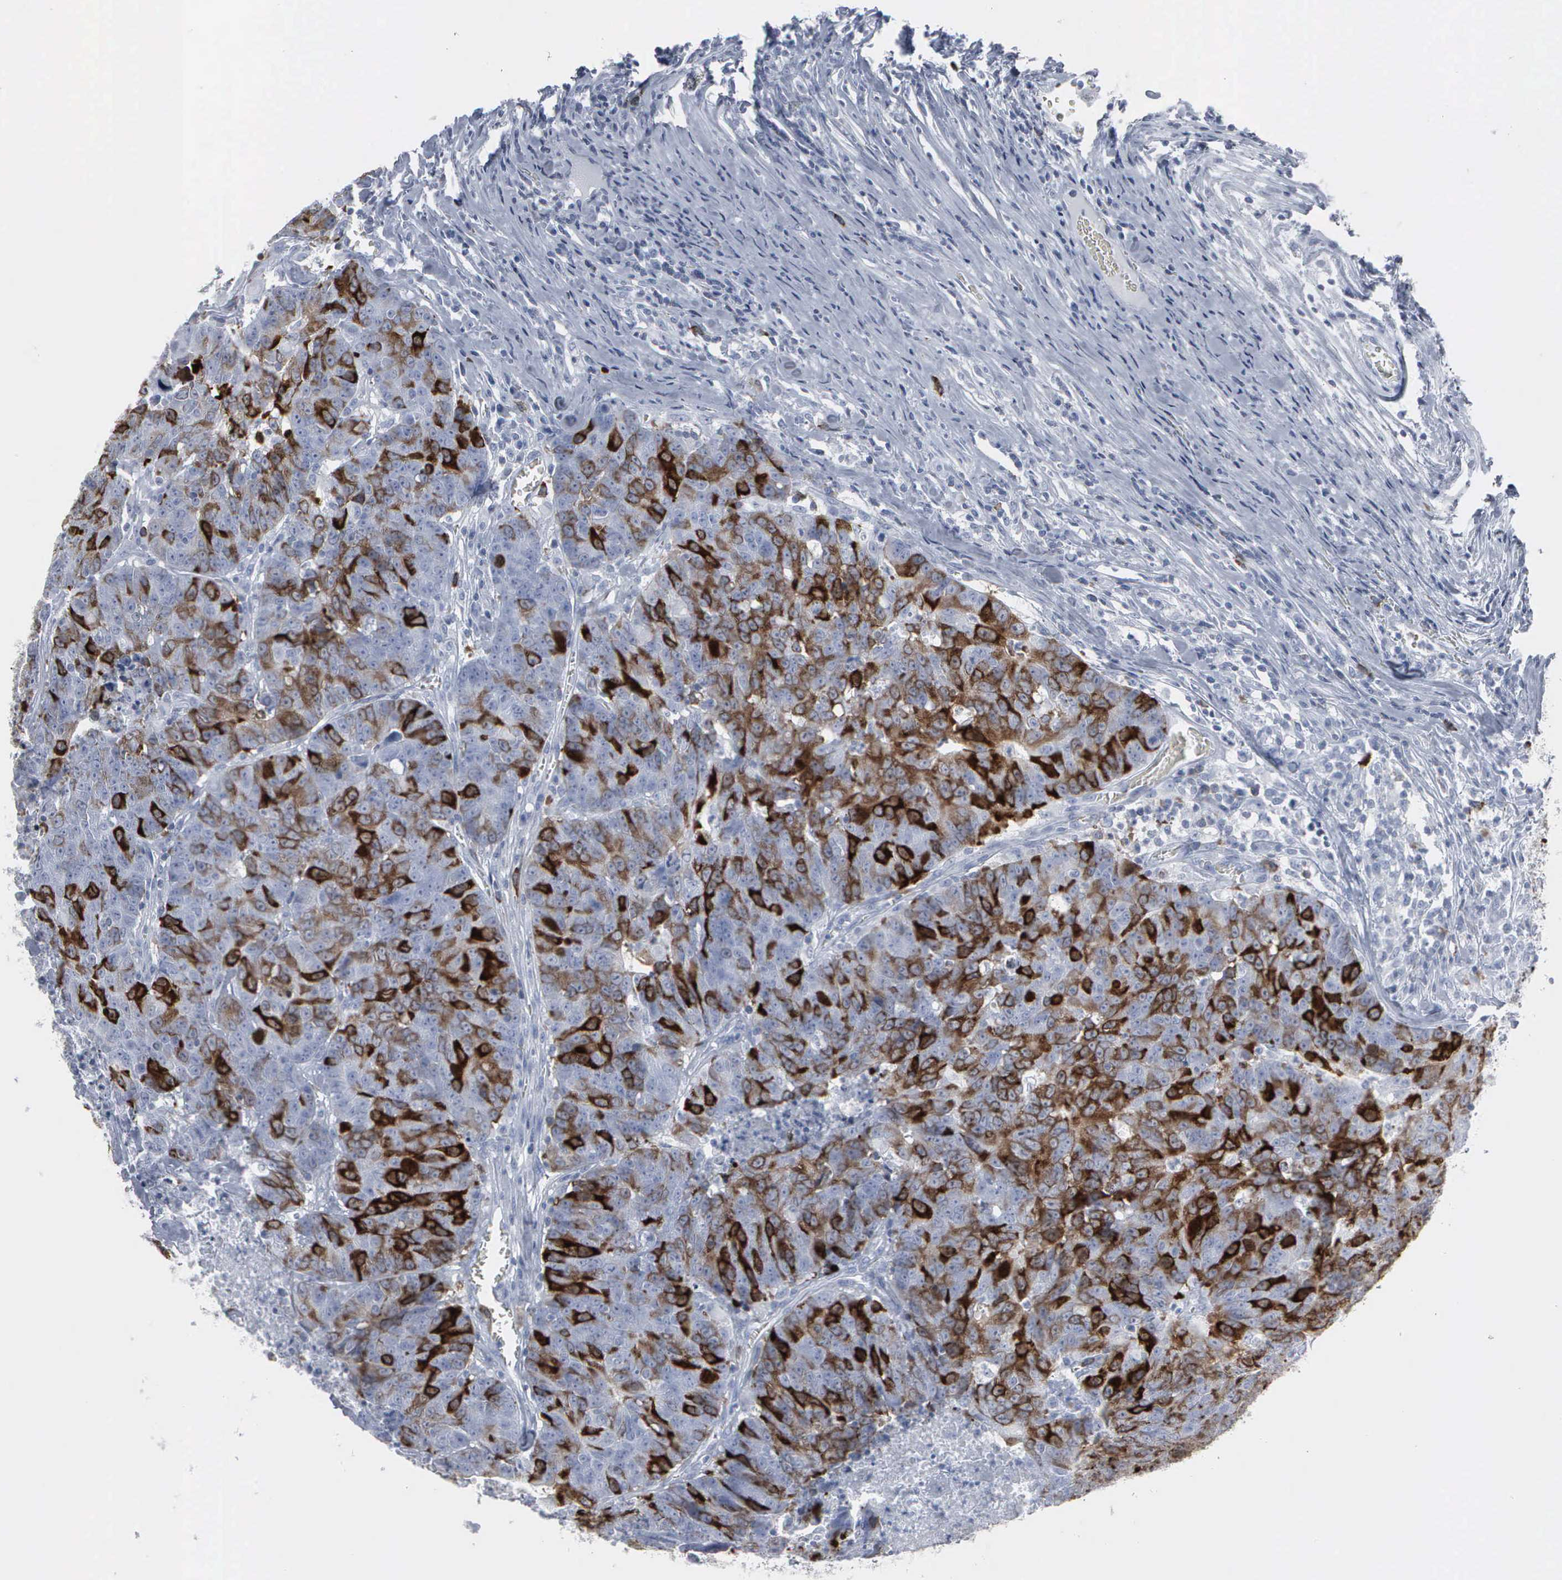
{"staining": {"intensity": "strong", "quantity": "25%-75%", "location": "cytoplasmic/membranous,nuclear"}, "tissue": "colorectal cancer", "cell_type": "Tumor cells", "image_type": "cancer", "snomed": [{"axis": "morphology", "description": "Adenocarcinoma, NOS"}, {"axis": "topography", "description": "Colon"}], "caption": "High-magnification brightfield microscopy of colorectal cancer (adenocarcinoma) stained with DAB (brown) and counterstained with hematoxylin (blue). tumor cells exhibit strong cytoplasmic/membranous and nuclear positivity is seen in approximately25%-75% of cells.", "gene": "CCNB1", "patient": {"sex": "female", "age": 53}}